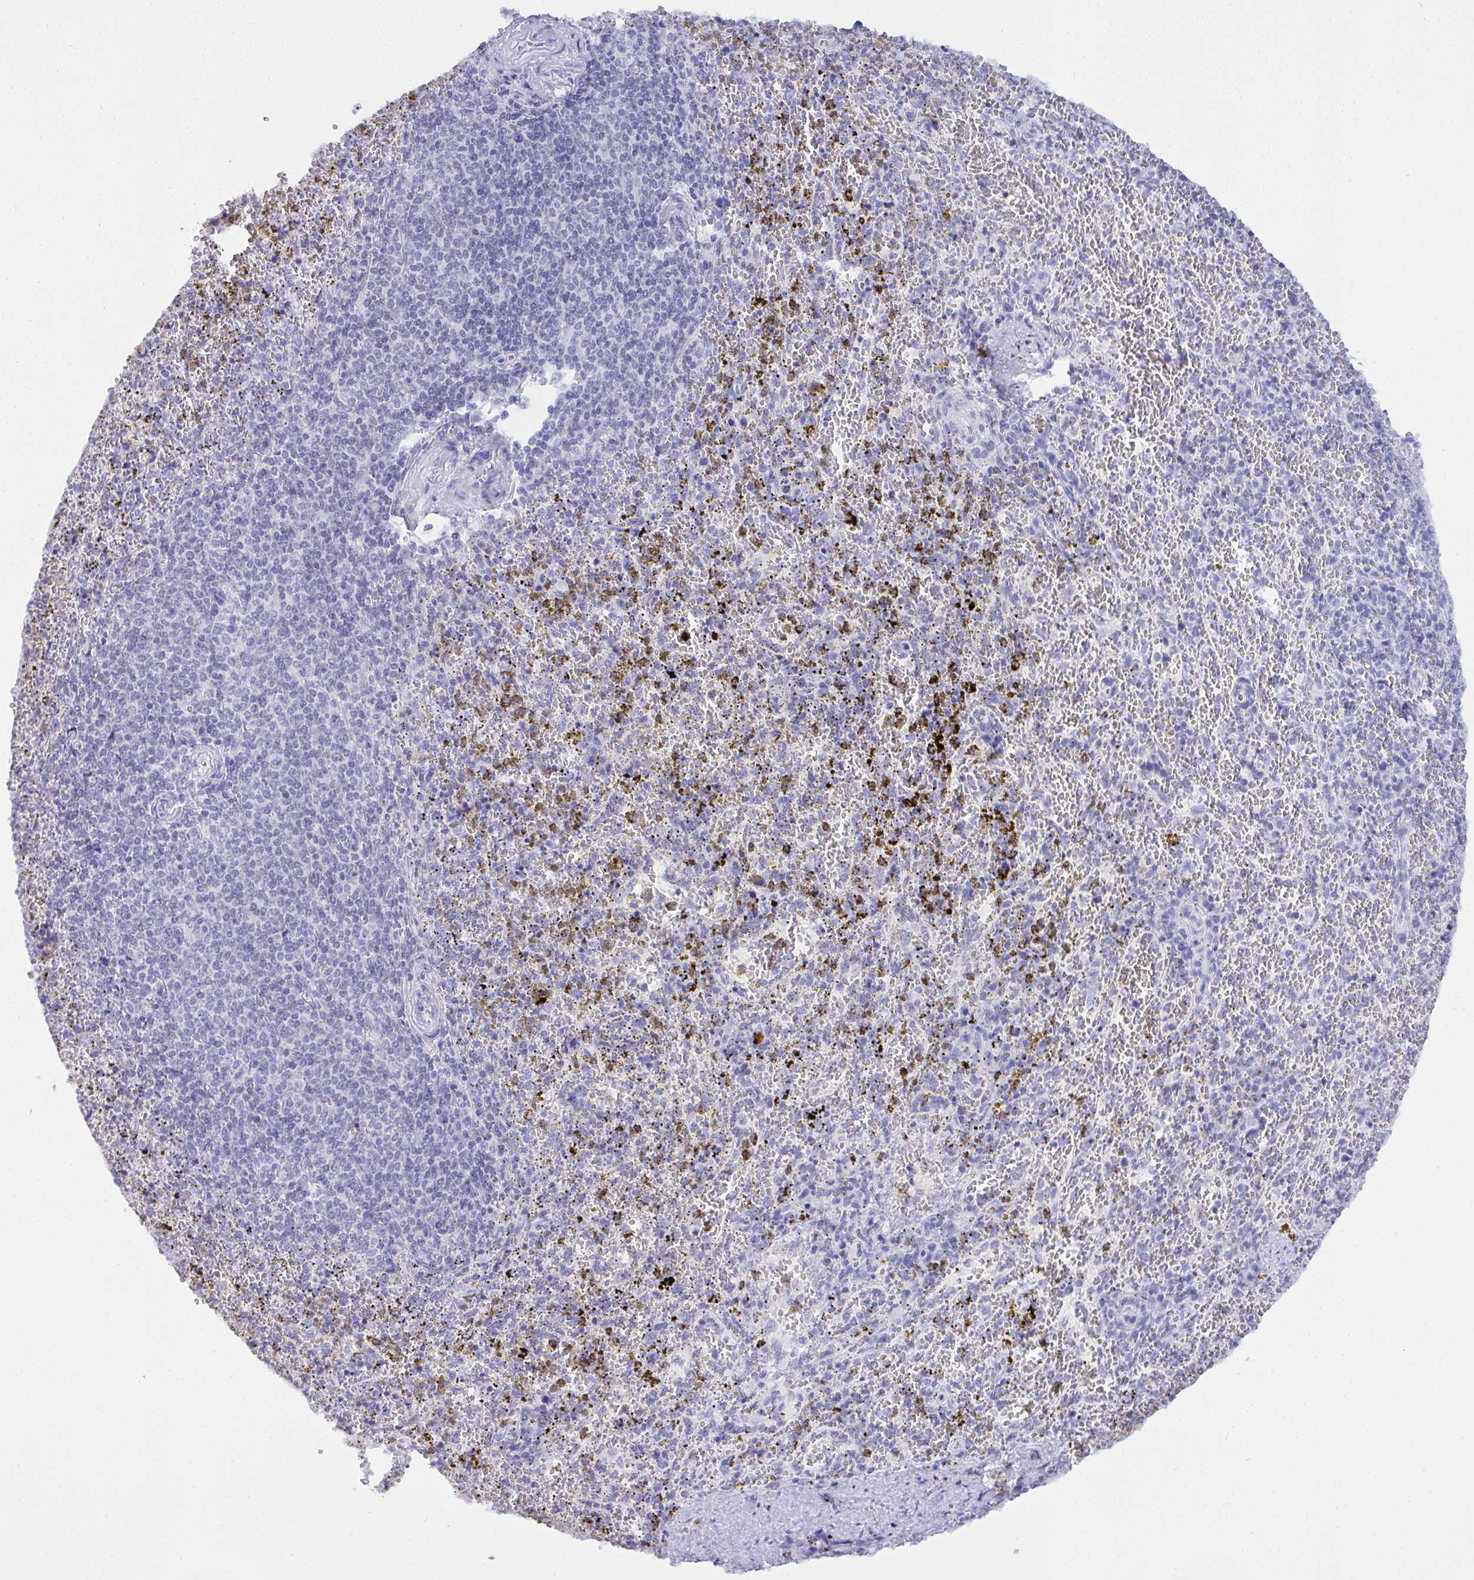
{"staining": {"intensity": "negative", "quantity": "none", "location": "none"}, "tissue": "spleen", "cell_type": "Cells in red pulp", "image_type": "normal", "snomed": [{"axis": "morphology", "description": "Normal tissue, NOS"}, {"axis": "topography", "description": "Spleen"}], "caption": "A micrograph of spleen stained for a protein demonstrates no brown staining in cells in red pulp. Nuclei are stained in blue.", "gene": "PSD", "patient": {"sex": "female", "age": 50}}